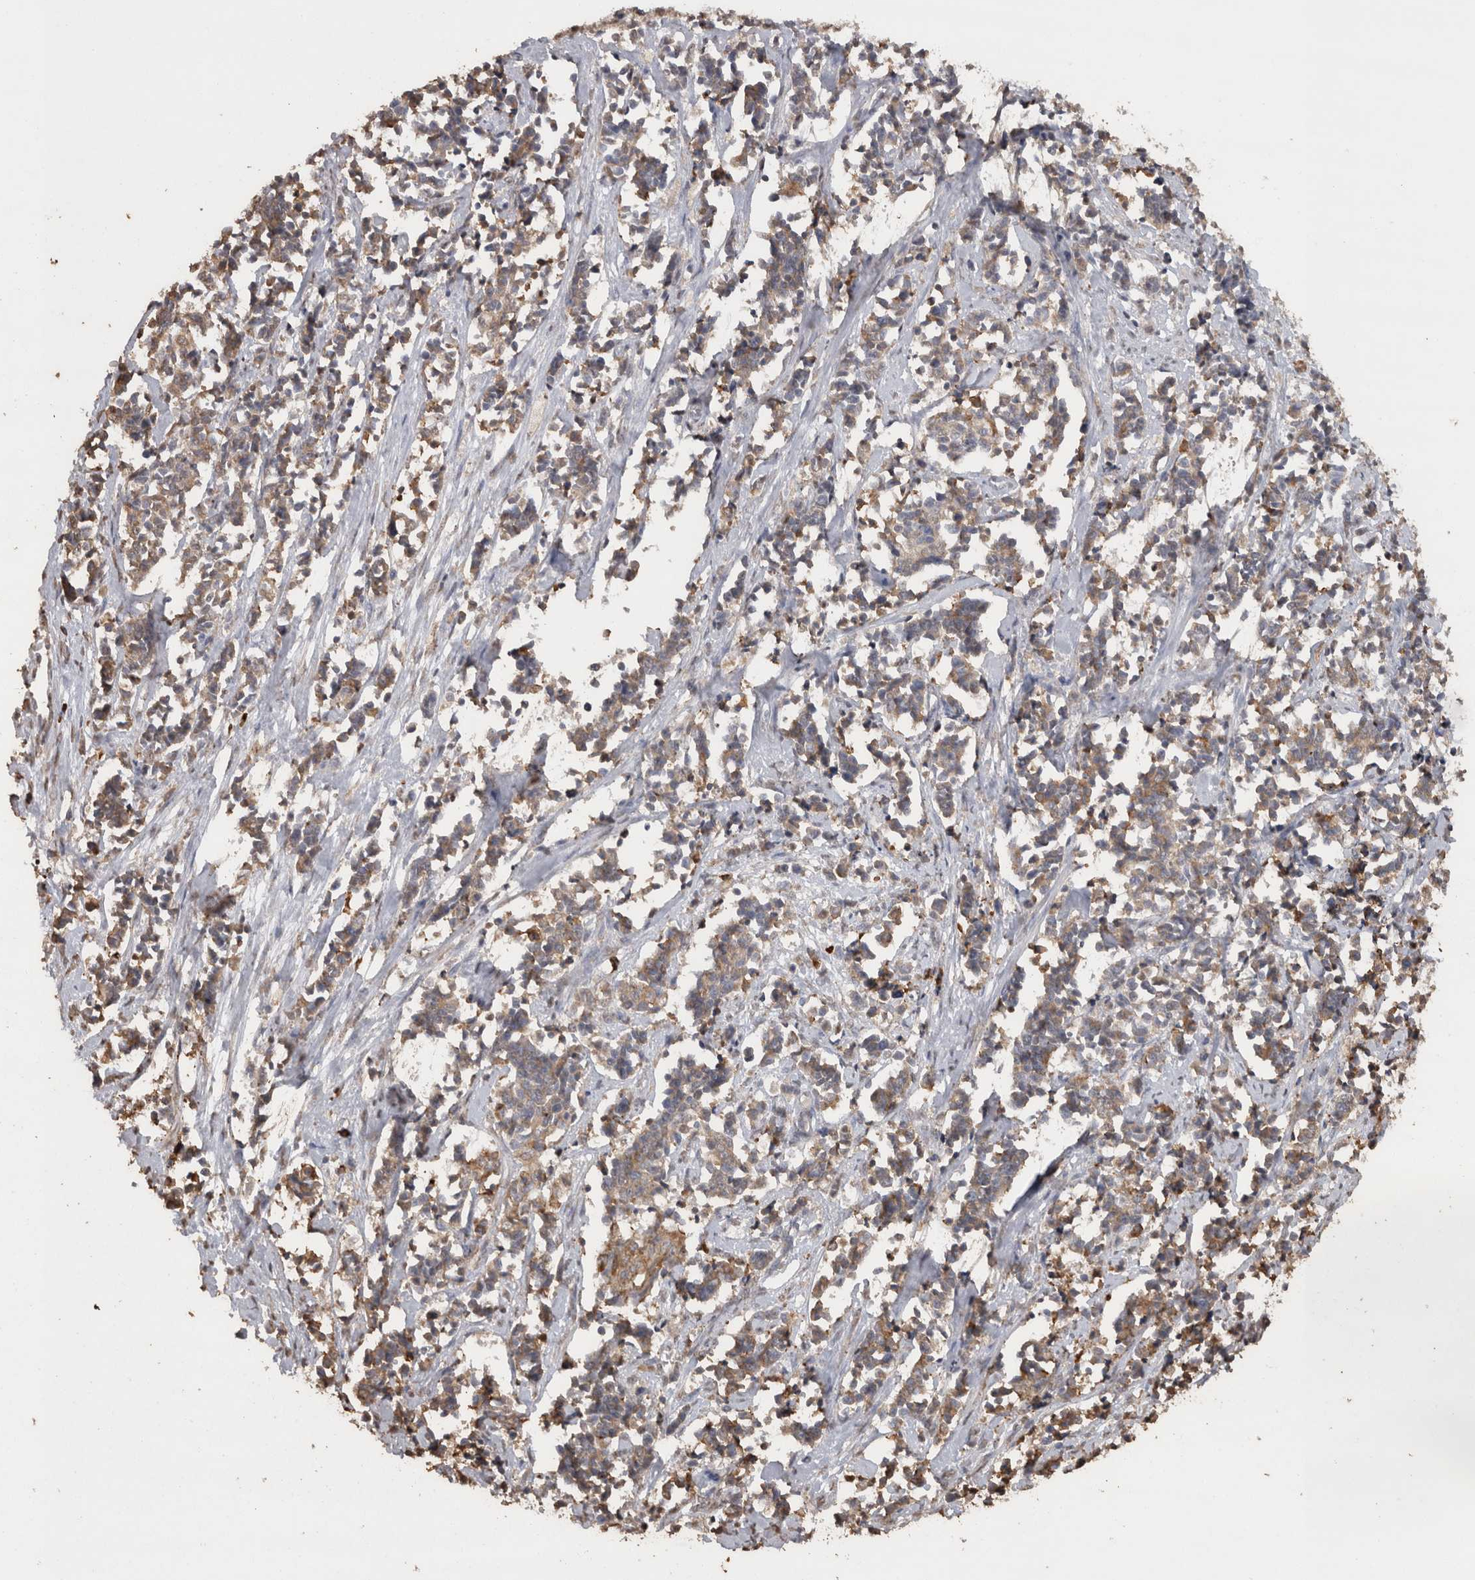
{"staining": {"intensity": "weak", "quantity": ">75%", "location": "cytoplasmic/membranous"}, "tissue": "cervical cancer", "cell_type": "Tumor cells", "image_type": "cancer", "snomed": [{"axis": "morphology", "description": "Squamous cell carcinoma, NOS"}, {"axis": "topography", "description": "Cervix"}], "caption": "Immunohistochemical staining of human cervical cancer (squamous cell carcinoma) shows low levels of weak cytoplasmic/membranous staining in about >75% of tumor cells.", "gene": "CRELD2", "patient": {"sex": "female", "age": 35}}